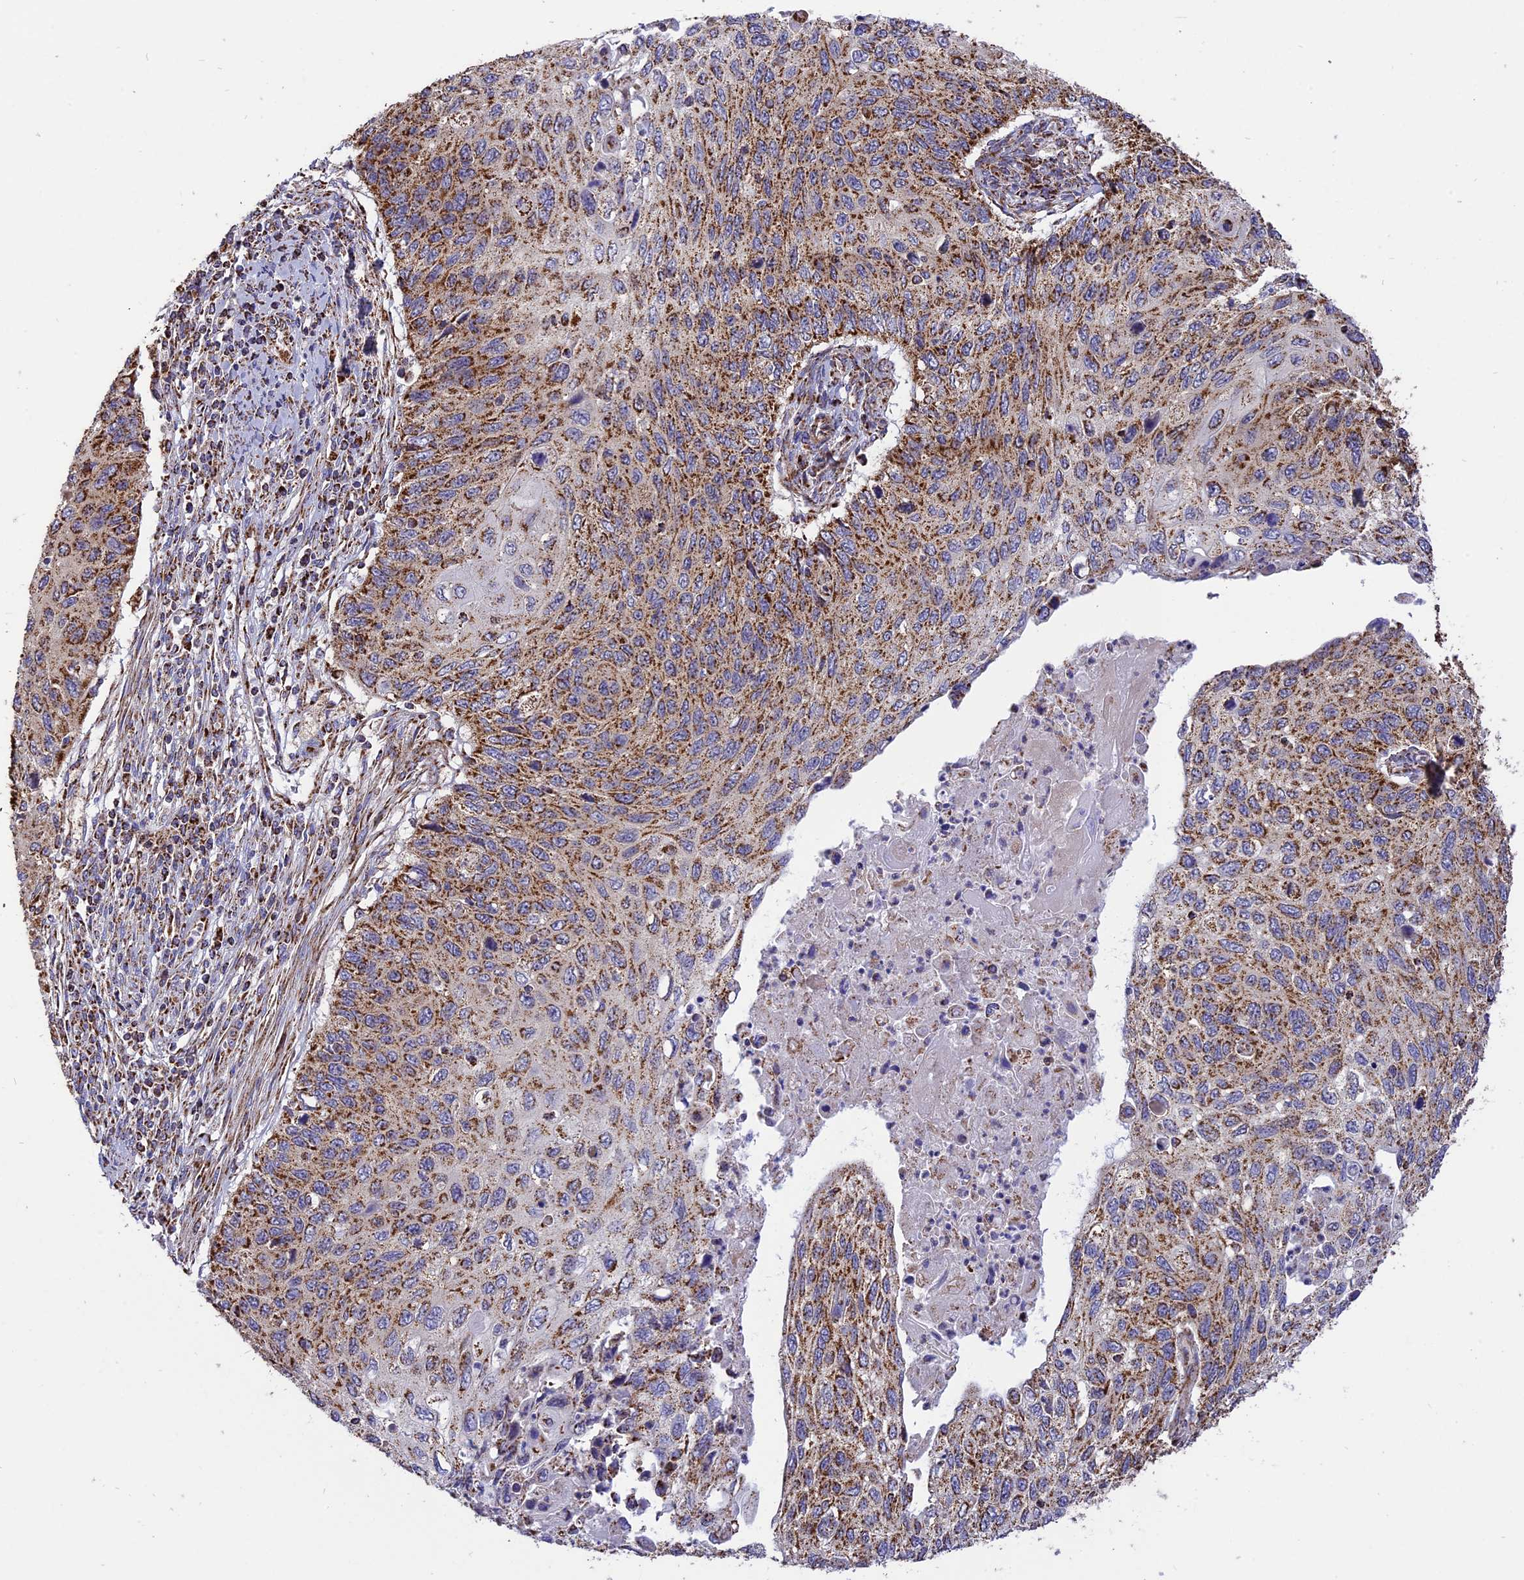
{"staining": {"intensity": "strong", "quantity": ">75%", "location": "cytoplasmic/membranous"}, "tissue": "cervical cancer", "cell_type": "Tumor cells", "image_type": "cancer", "snomed": [{"axis": "morphology", "description": "Squamous cell carcinoma, NOS"}, {"axis": "topography", "description": "Cervix"}], "caption": "Cervical cancer (squamous cell carcinoma) stained with a protein marker reveals strong staining in tumor cells.", "gene": "TTC4", "patient": {"sex": "female", "age": 70}}